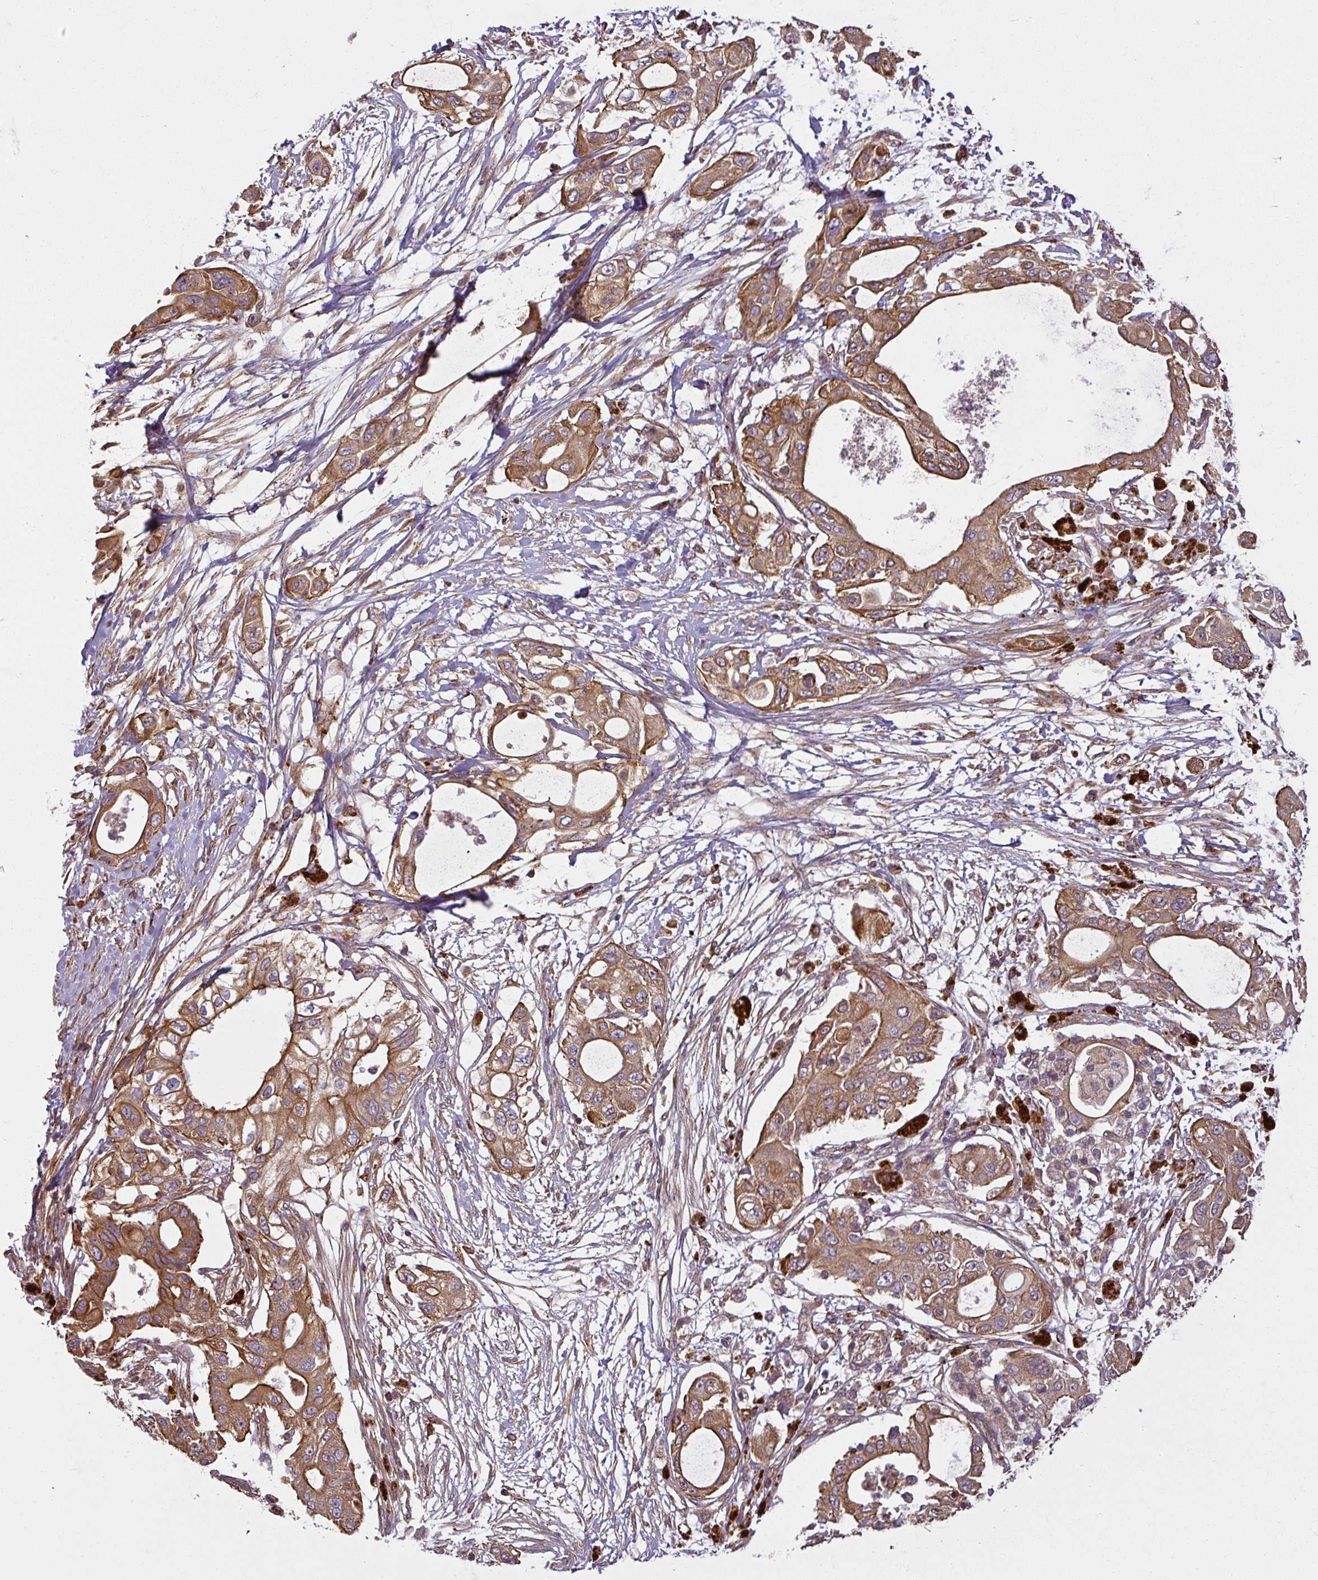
{"staining": {"intensity": "moderate", "quantity": ">75%", "location": "cytoplasmic/membranous"}, "tissue": "pancreatic cancer", "cell_type": "Tumor cells", "image_type": "cancer", "snomed": [{"axis": "morphology", "description": "Adenocarcinoma, NOS"}, {"axis": "topography", "description": "Pancreas"}], "caption": "A medium amount of moderate cytoplasmic/membranous positivity is appreciated in about >75% of tumor cells in pancreatic cancer (adenocarcinoma) tissue.", "gene": "DIMT1", "patient": {"sex": "male", "age": 68}}